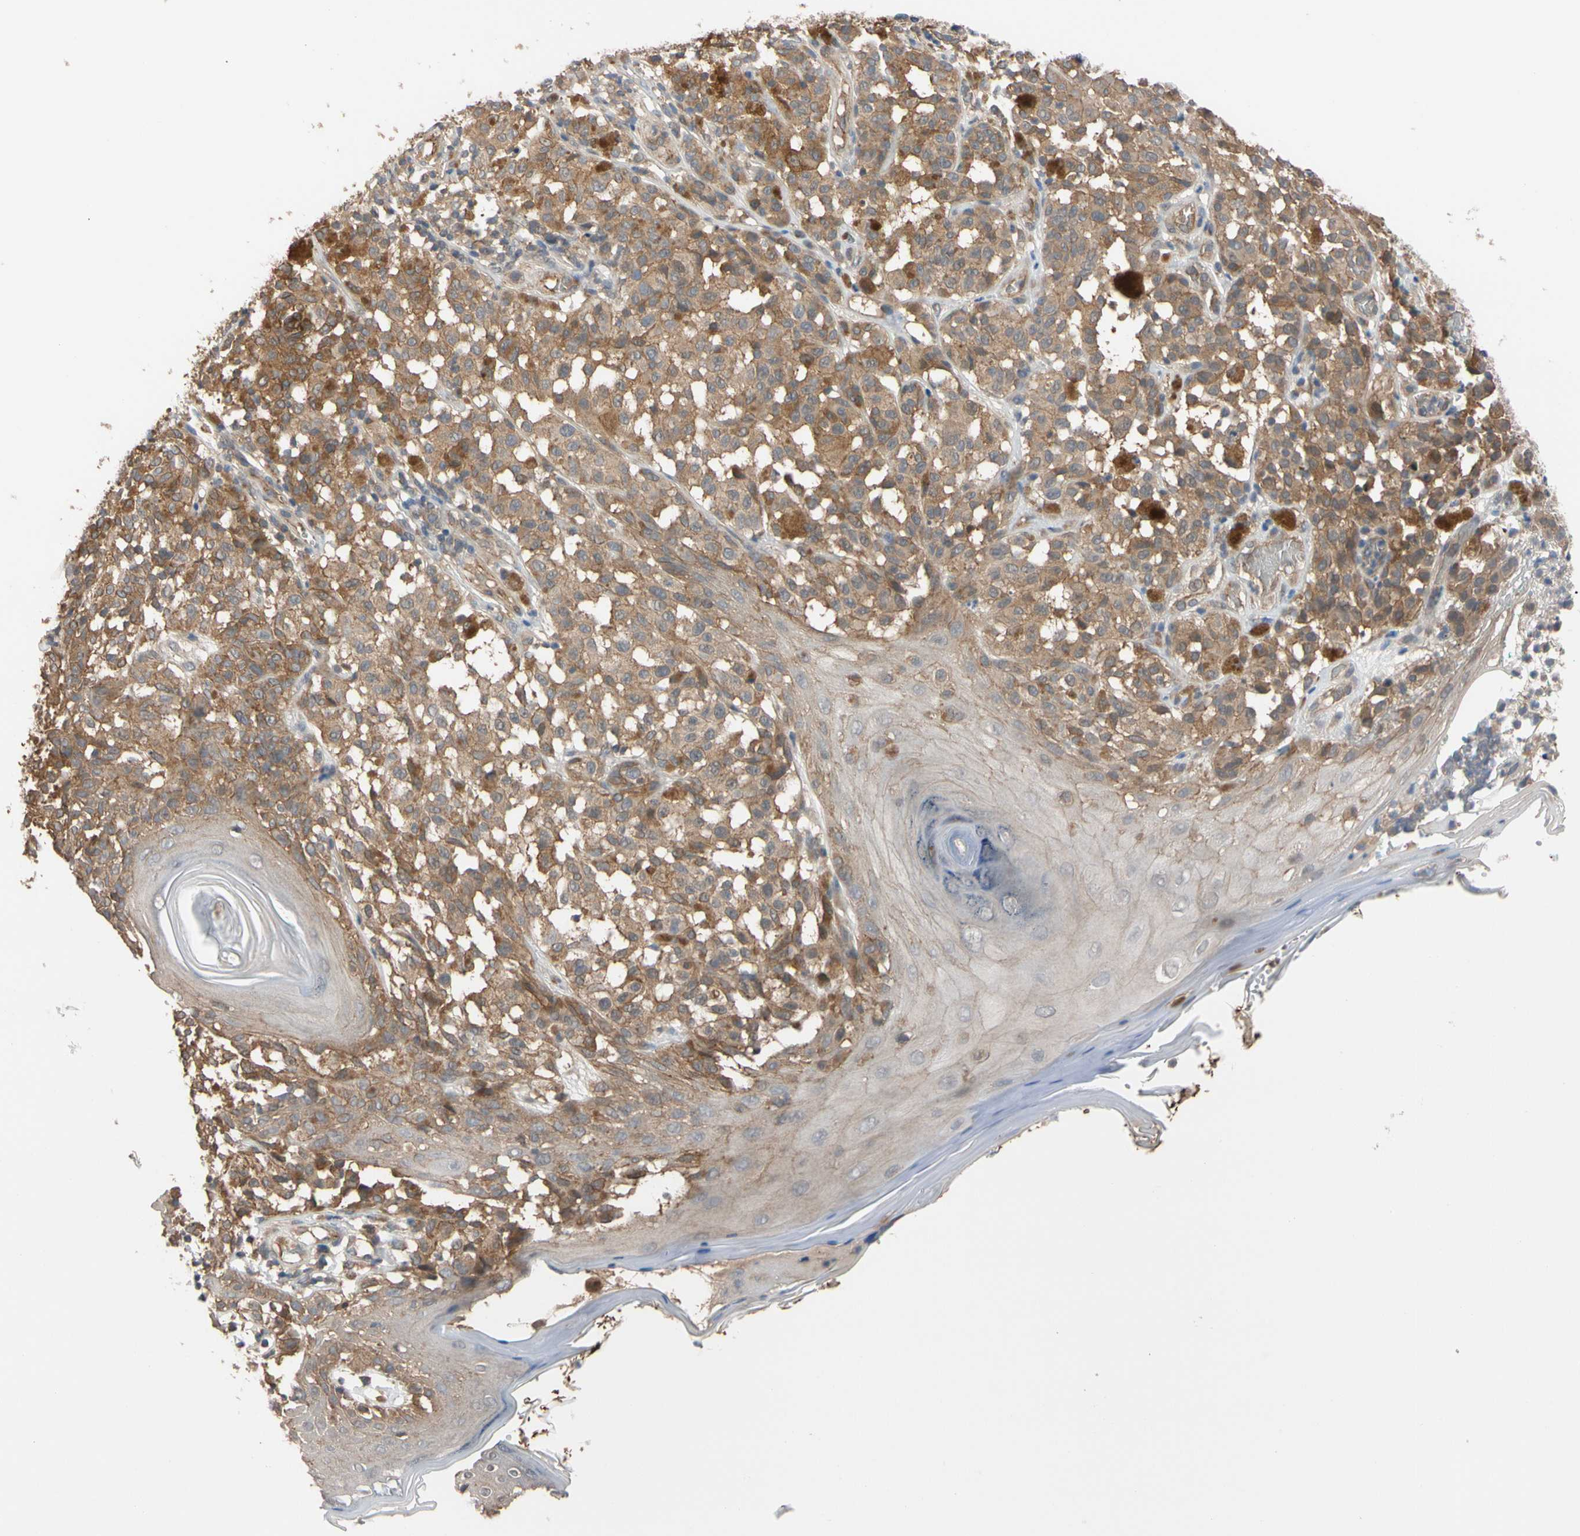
{"staining": {"intensity": "moderate", "quantity": ">75%", "location": "cytoplasmic/membranous"}, "tissue": "melanoma", "cell_type": "Tumor cells", "image_type": "cancer", "snomed": [{"axis": "morphology", "description": "Malignant melanoma, NOS"}, {"axis": "topography", "description": "Skin"}], "caption": "The histopathology image reveals staining of melanoma, revealing moderate cytoplasmic/membranous protein expression (brown color) within tumor cells. (Stains: DAB (3,3'-diaminobenzidine) in brown, nuclei in blue, Microscopy: brightfield microscopy at high magnification).", "gene": "DPP8", "patient": {"sex": "female", "age": 46}}